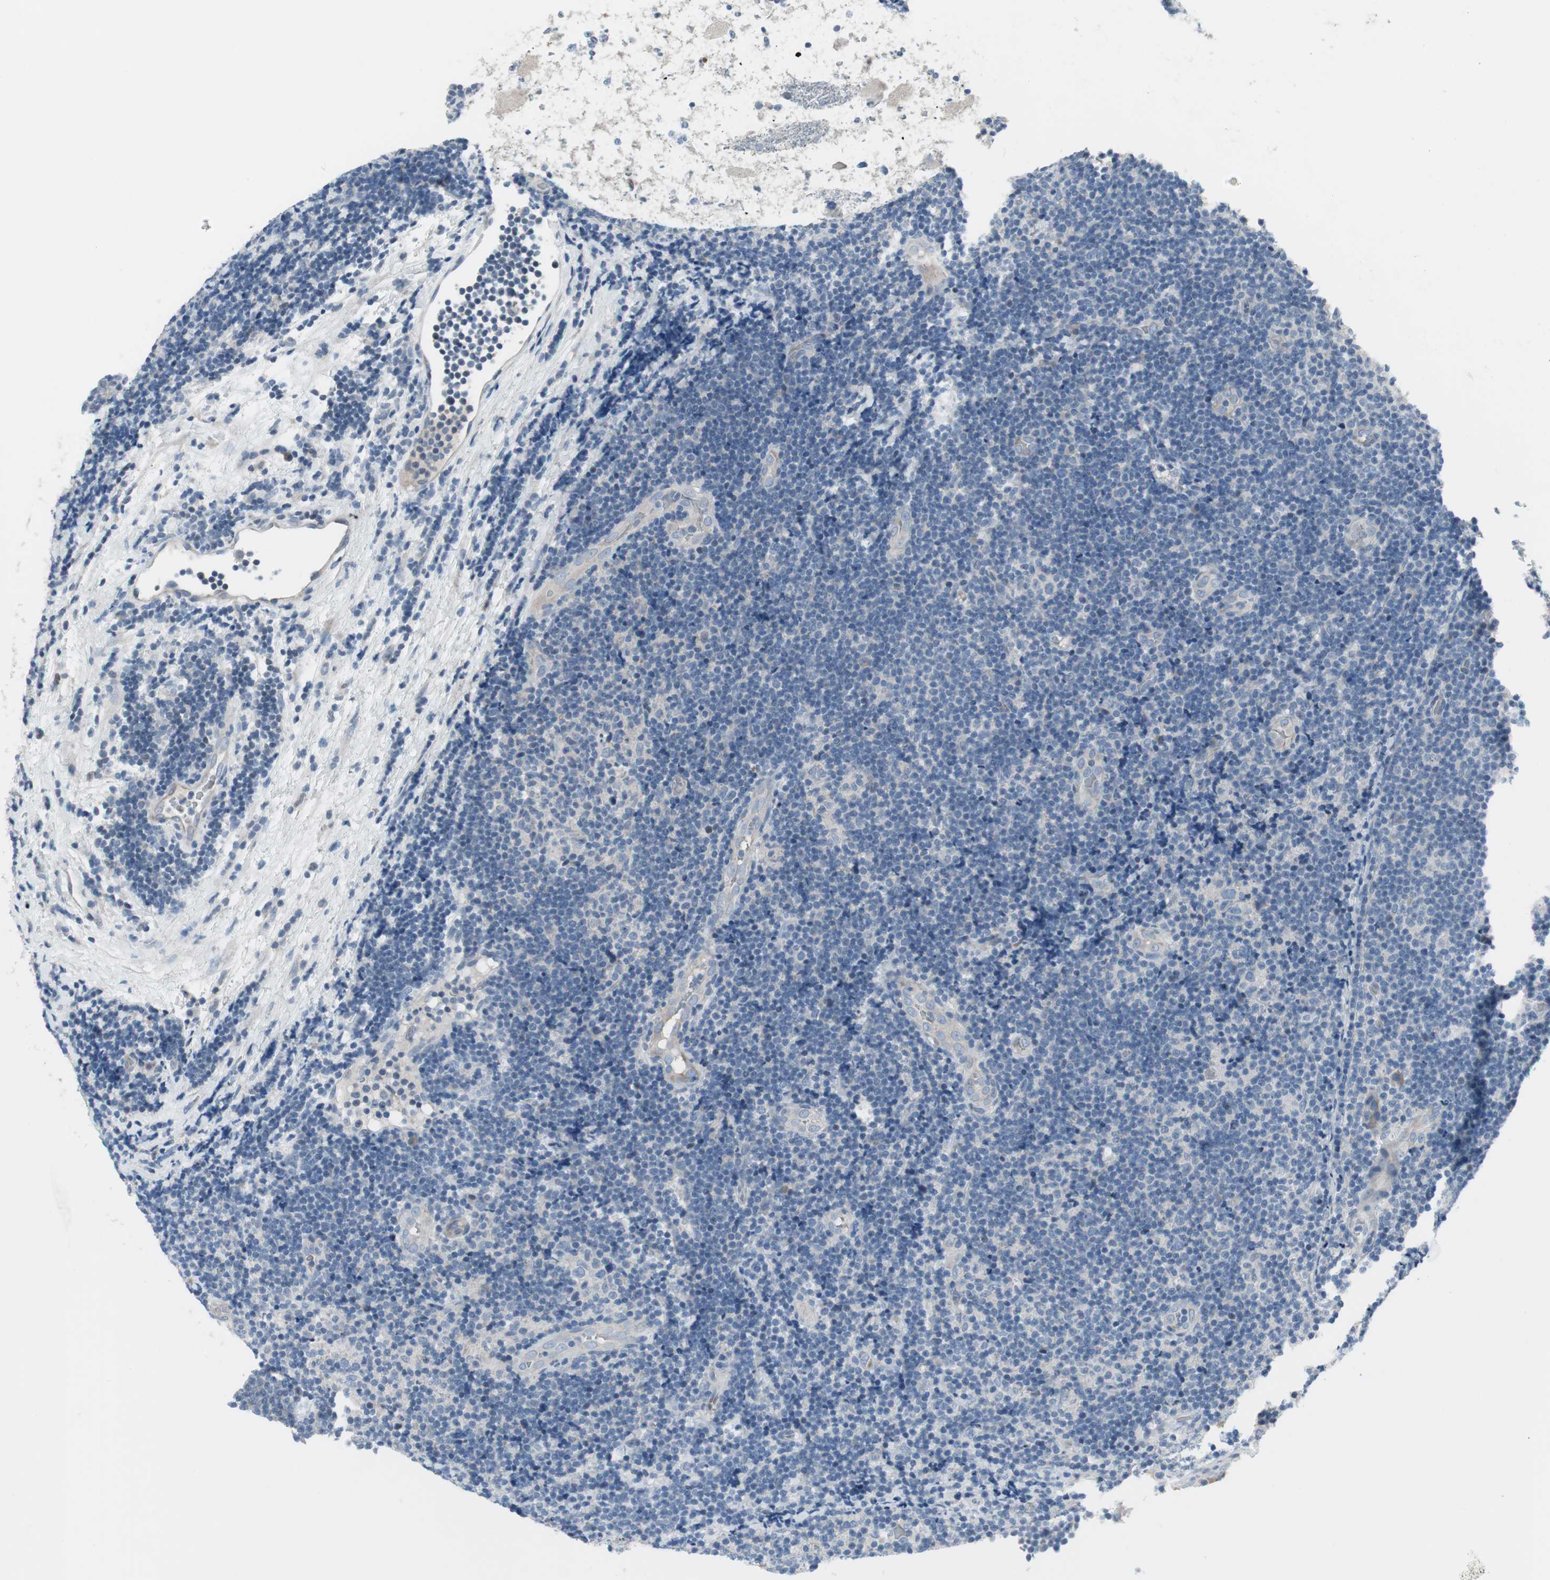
{"staining": {"intensity": "negative", "quantity": "none", "location": "none"}, "tissue": "lymphoma", "cell_type": "Tumor cells", "image_type": "cancer", "snomed": [{"axis": "morphology", "description": "Malignant lymphoma, non-Hodgkin's type, Low grade"}, {"axis": "topography", "description": "Lymph node"}], "caption": "Tumor cells show no significant expression in low-grade malignant lymphoma, non-Hodgkin's type.", "gene": "PIGR", "patient": {"sex": "male", "age": 83}}